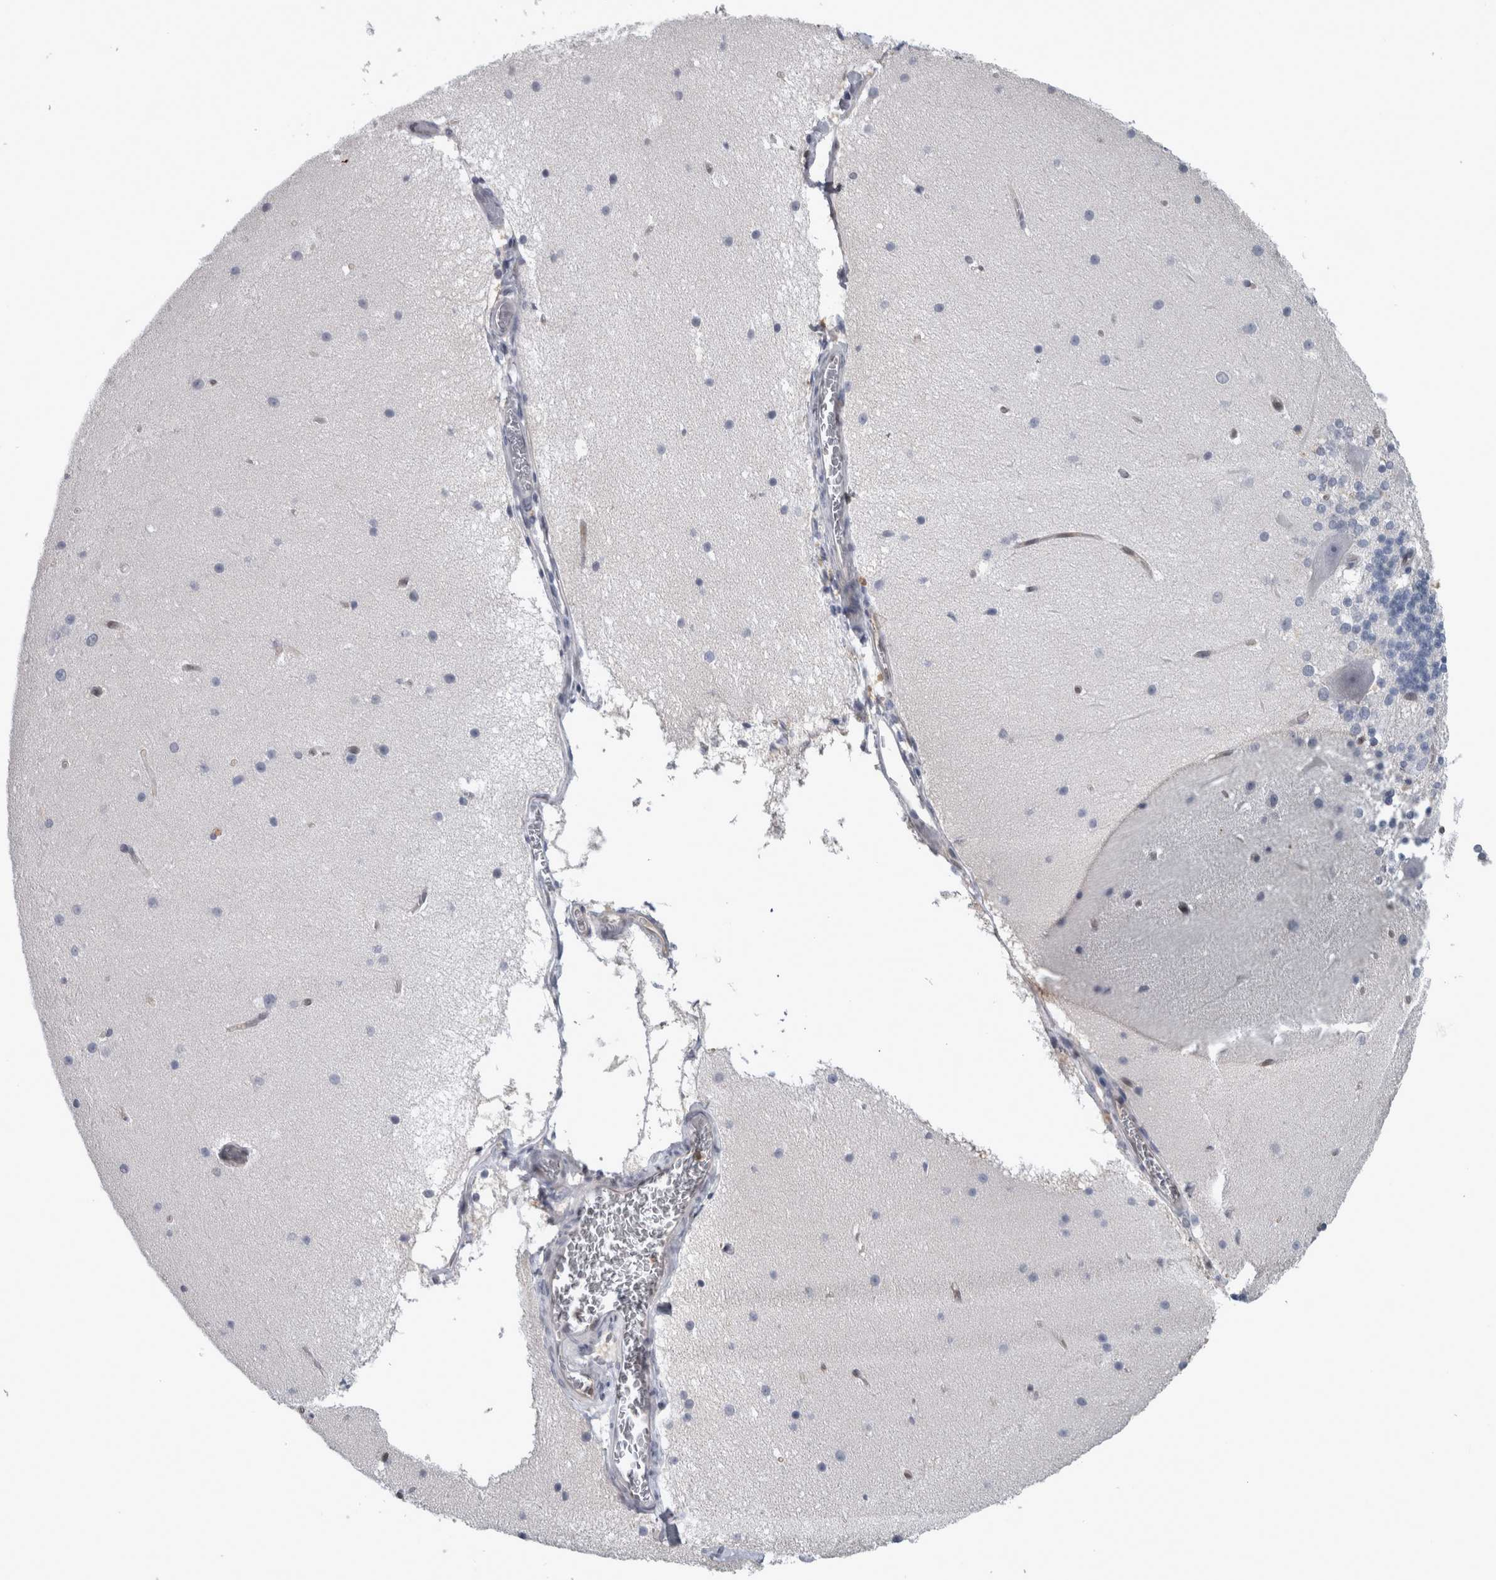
{"staining": {"intensity": "negative", "quantity": "none", "location": "none"}, "tissue": "cerebellum", "cell_type": "Cells in granular layer", "image_type": "normal", "snomed": [{"axis": "morphology", "description": "Normal tissue, NOS"}, {"axis": "topography", "description": "Cerebellum"}], "caption": "A high-resolution image shows immunohistochemistry (IHC) staining of benign cerebellum, which shows no significant expression in cells in granular layer.", "gene": "NAPRT", "patient": {"sex": "female", "age": 19}}